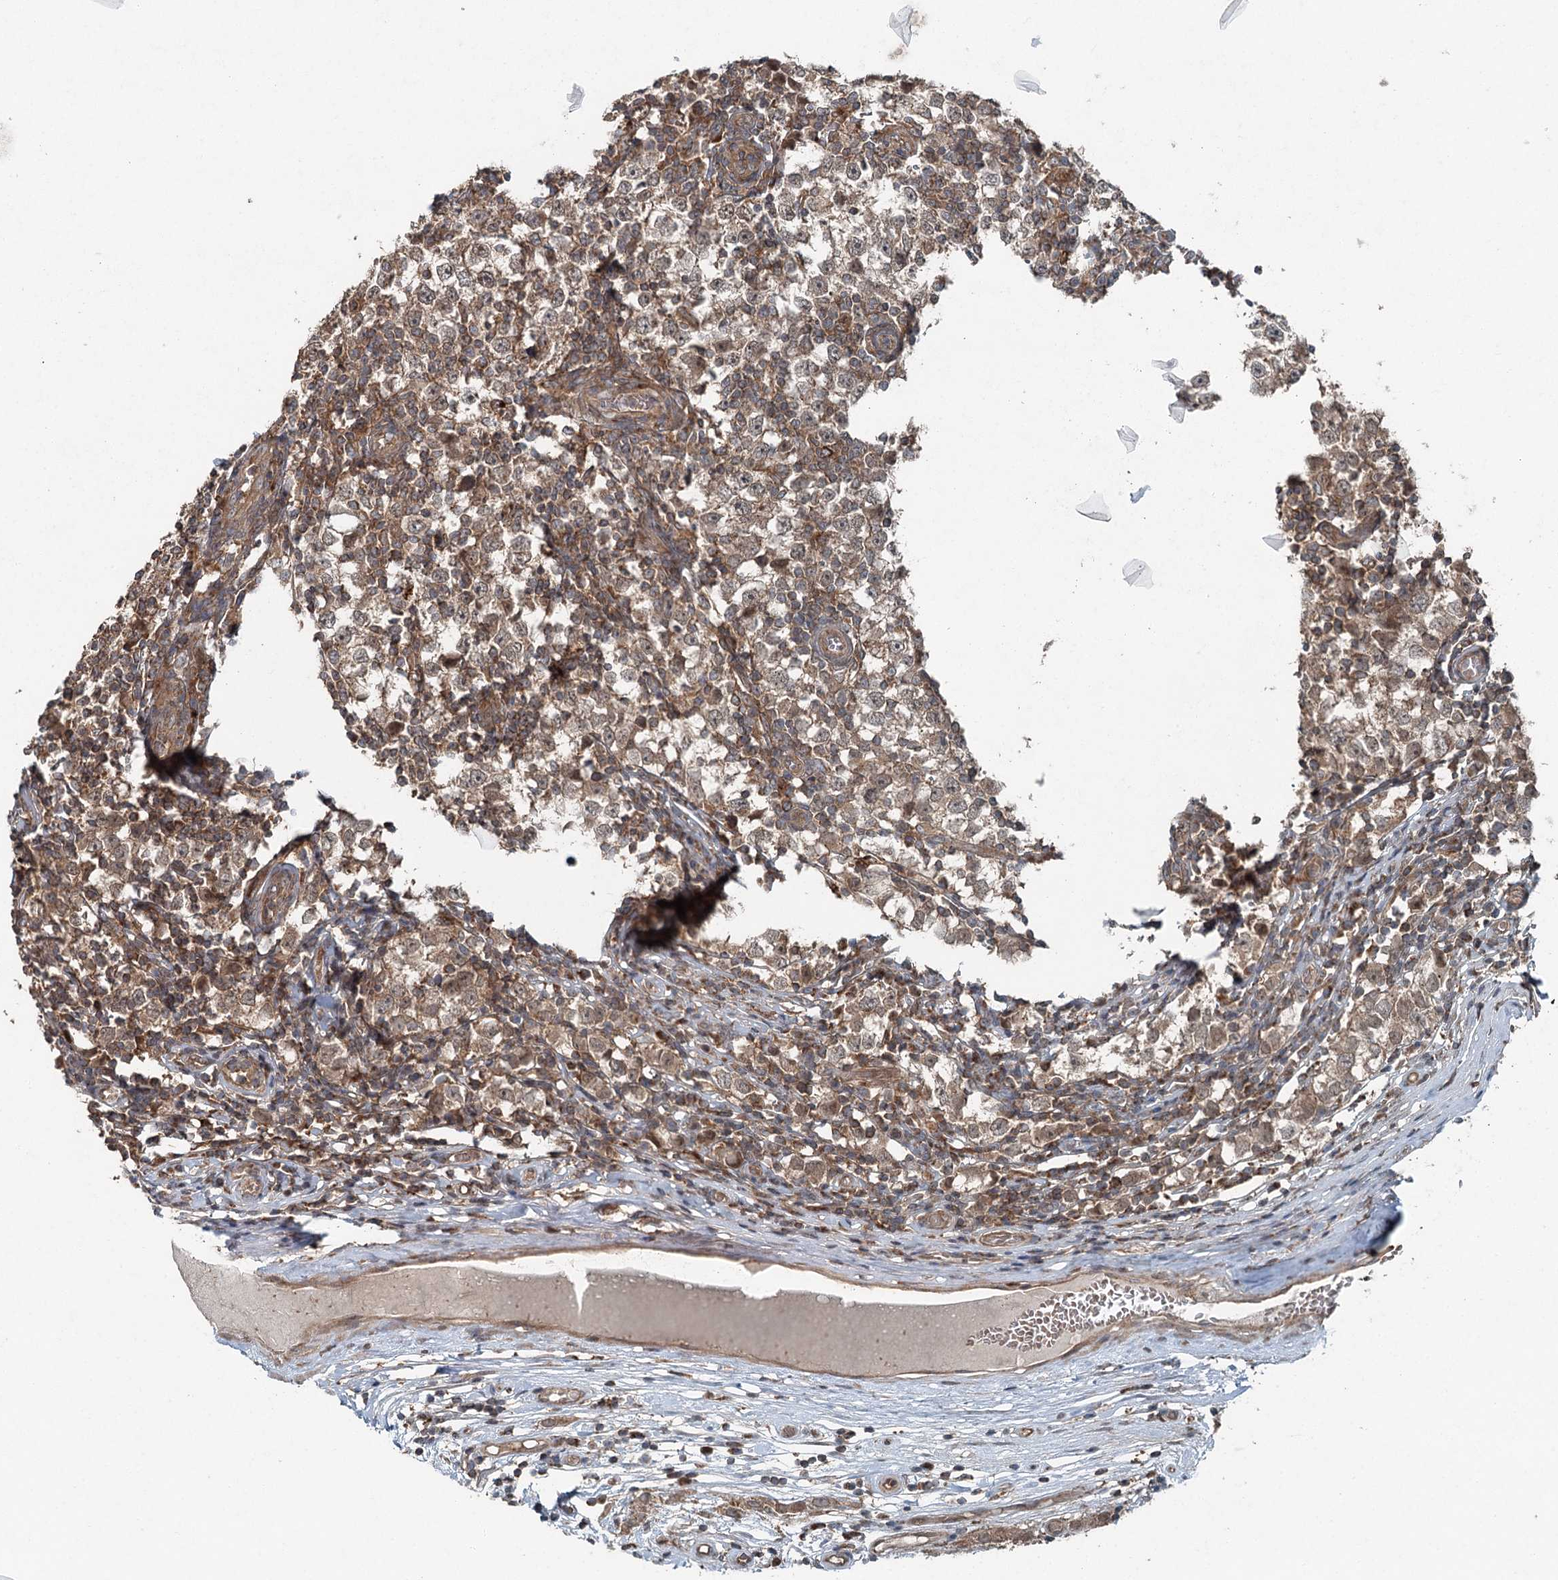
{"staining": {"intensity": "moderate", "quantity": ">75%", "location": "cytoplasmic/membranous"}, "tissue": "testis cancer", "cell_type": "Tumor cells", "image_type": "cancer", "snomed": [{"axis": "morphology", "description": "Seminoma, NOS"}, {"axis": "topography", "description": "Testis"}], "caption": "A histopathology image of testis cancer (seminoma) stained for a protein demonstrates moderate cytoplasmic/membranous brown staining in tumor cells. The staining is performed using DAB brown chromogen to label protein expression. The nuclei are counter-stained blue using hematoxylin.", "gene": "SKIC3", "patient": {"sex": "male", "age": 65}}